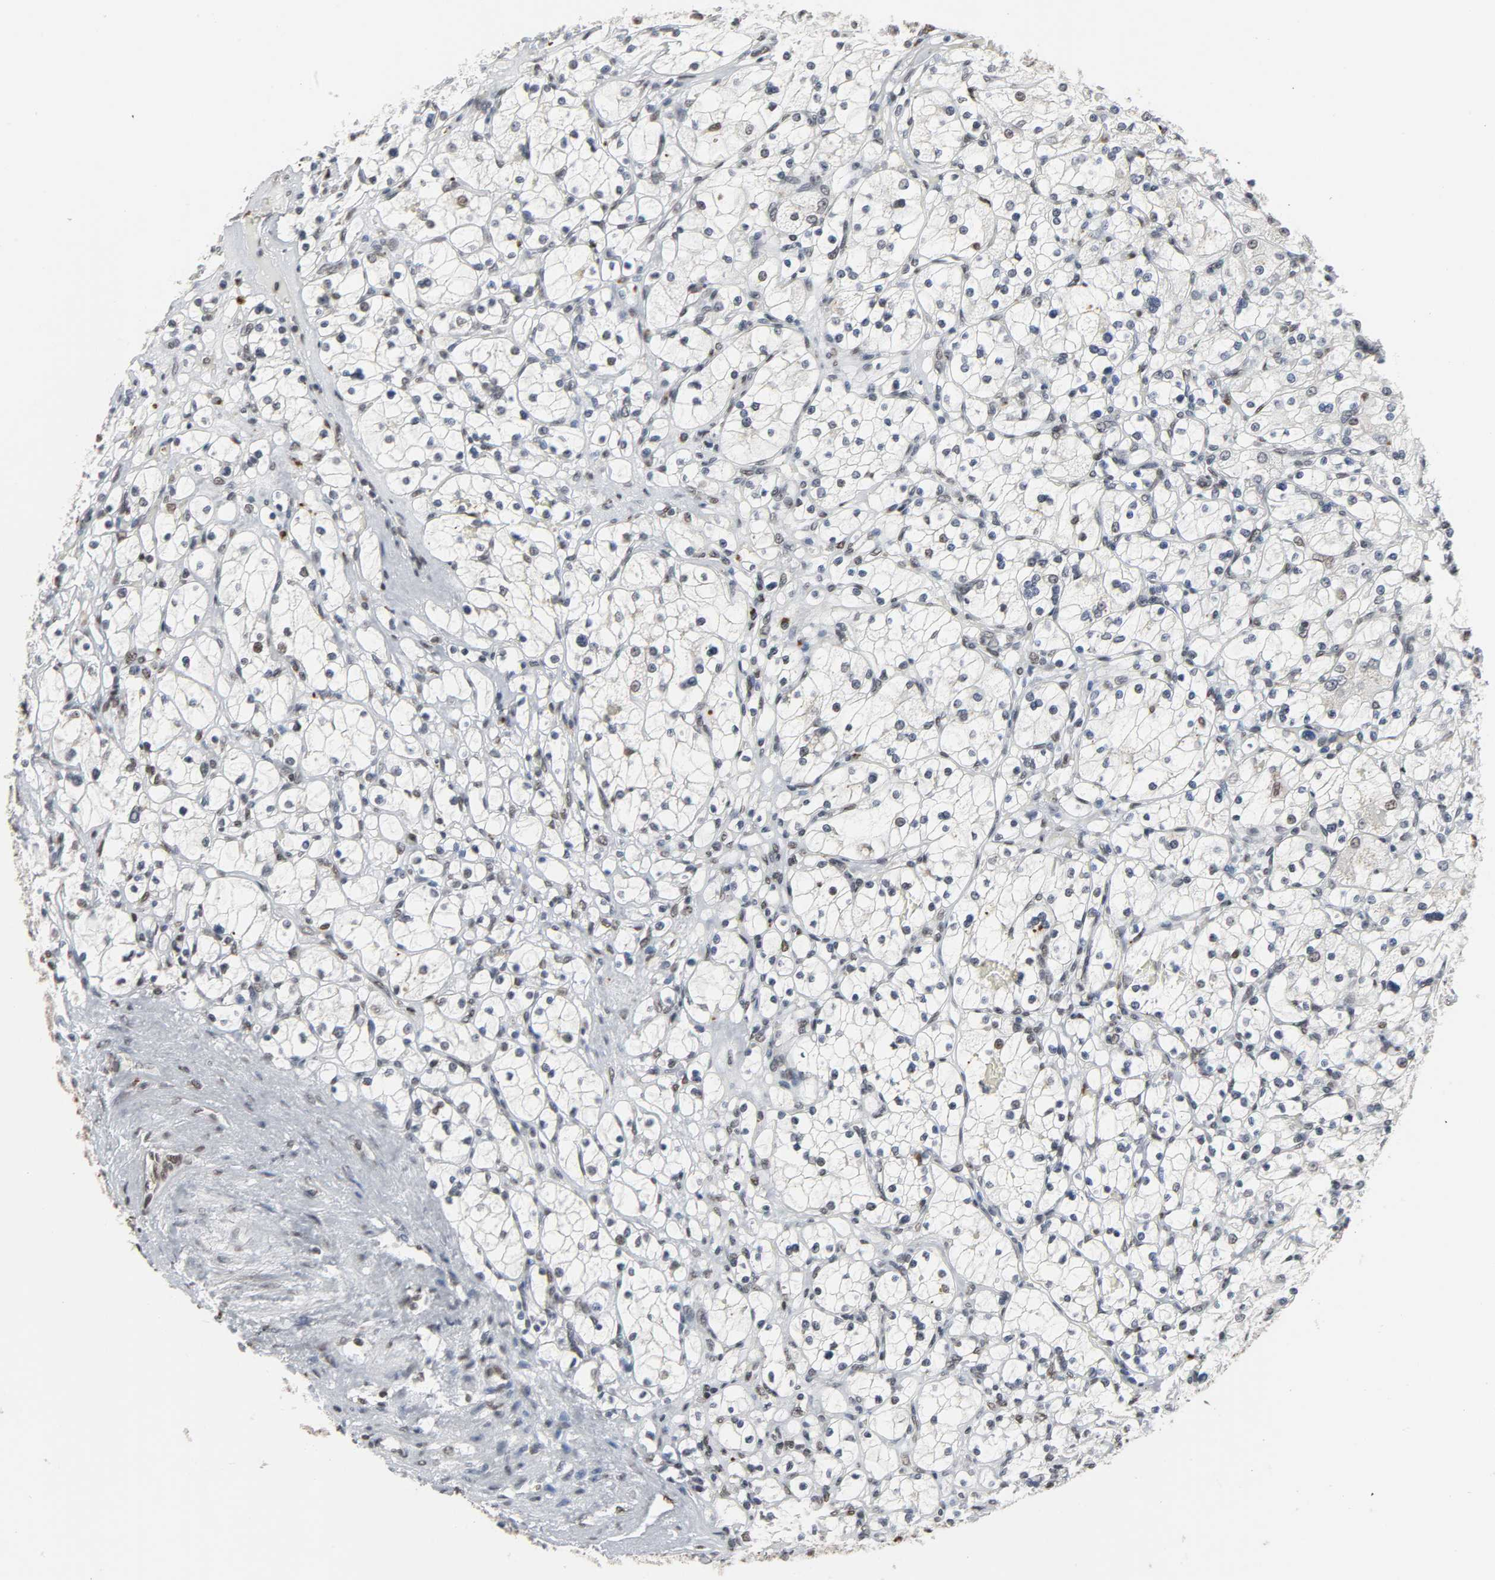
{"staining": {"intensity": "negative", "quantity": "none", "location": "none"}, "tissue": "renal cancer", "cell_type": "Tumor cells", "image_type": "cancer", "snomed": [{"axis": "morphology", "description": "Adenocarcinoma, NOS"}, {"axis": "topography", "description": "Kidney"}], "caption": "Tumor cells are negative for brown protein staining in renal adenocarcinoma.", "gene": "DAZAP1", "patient": {"sex": "female", "age": 83}}